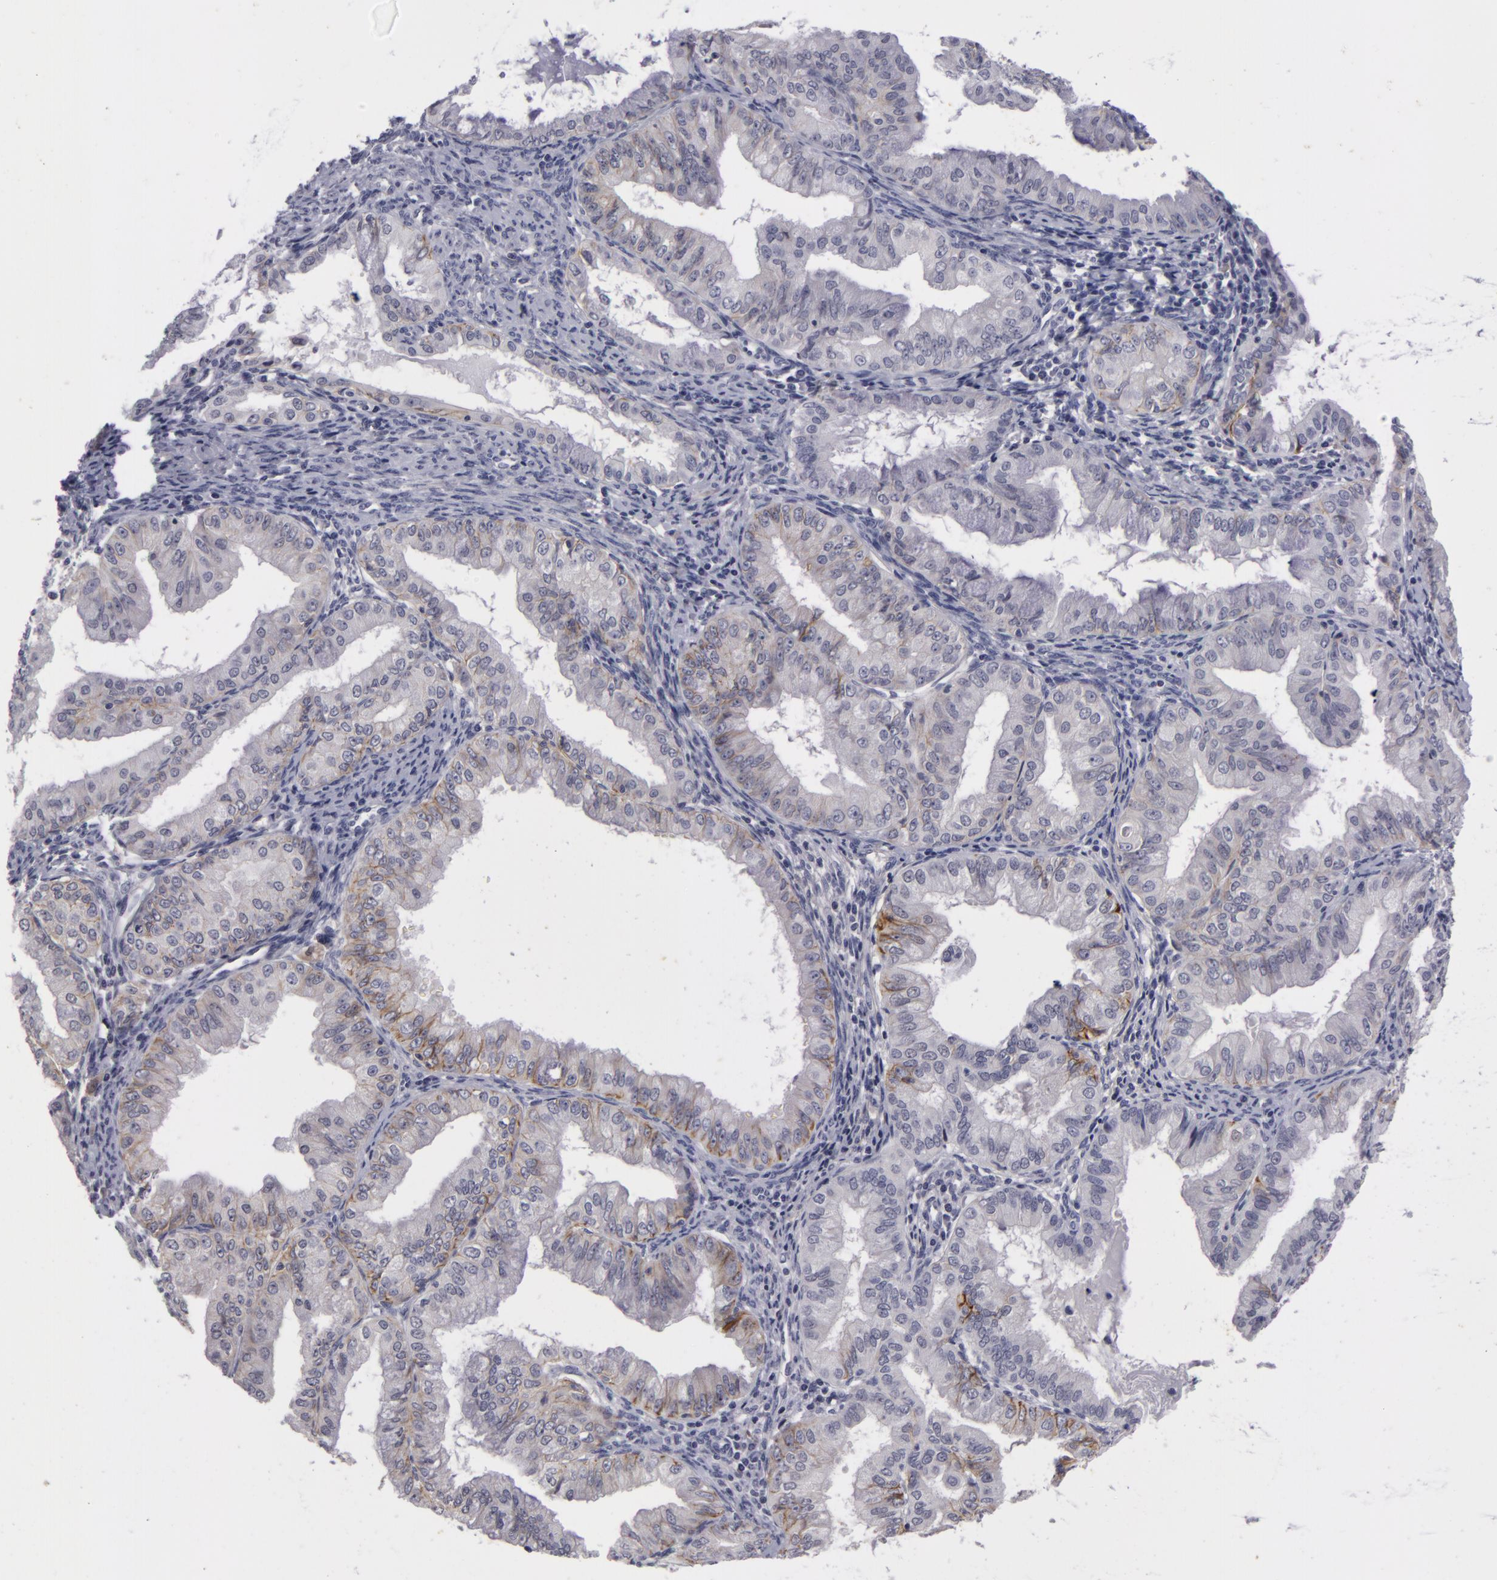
{"staining": {"intensity": "moderate", "quantity": "25%-75%", "location": "cytoplasmic/membranous"}, "tissue": "endometrial cancer", "cell_type": "Tumor cells", "image_type": "cancer", "snomed": [{"axis": "morphology", "description": "Adenocarcinoma, NOS"}, {"axis": "topography", "description": "Endometrium"}], "caption": "There is medium levels of moderate cytoplasmic/membranous staining in tumor cells of endometrial cancer (adenocarcinoma), as demonstrated by immunohistochemical staining (brown color).", "gene": "NLGN4X", "patient": {"sex": "female", "age": 76}}